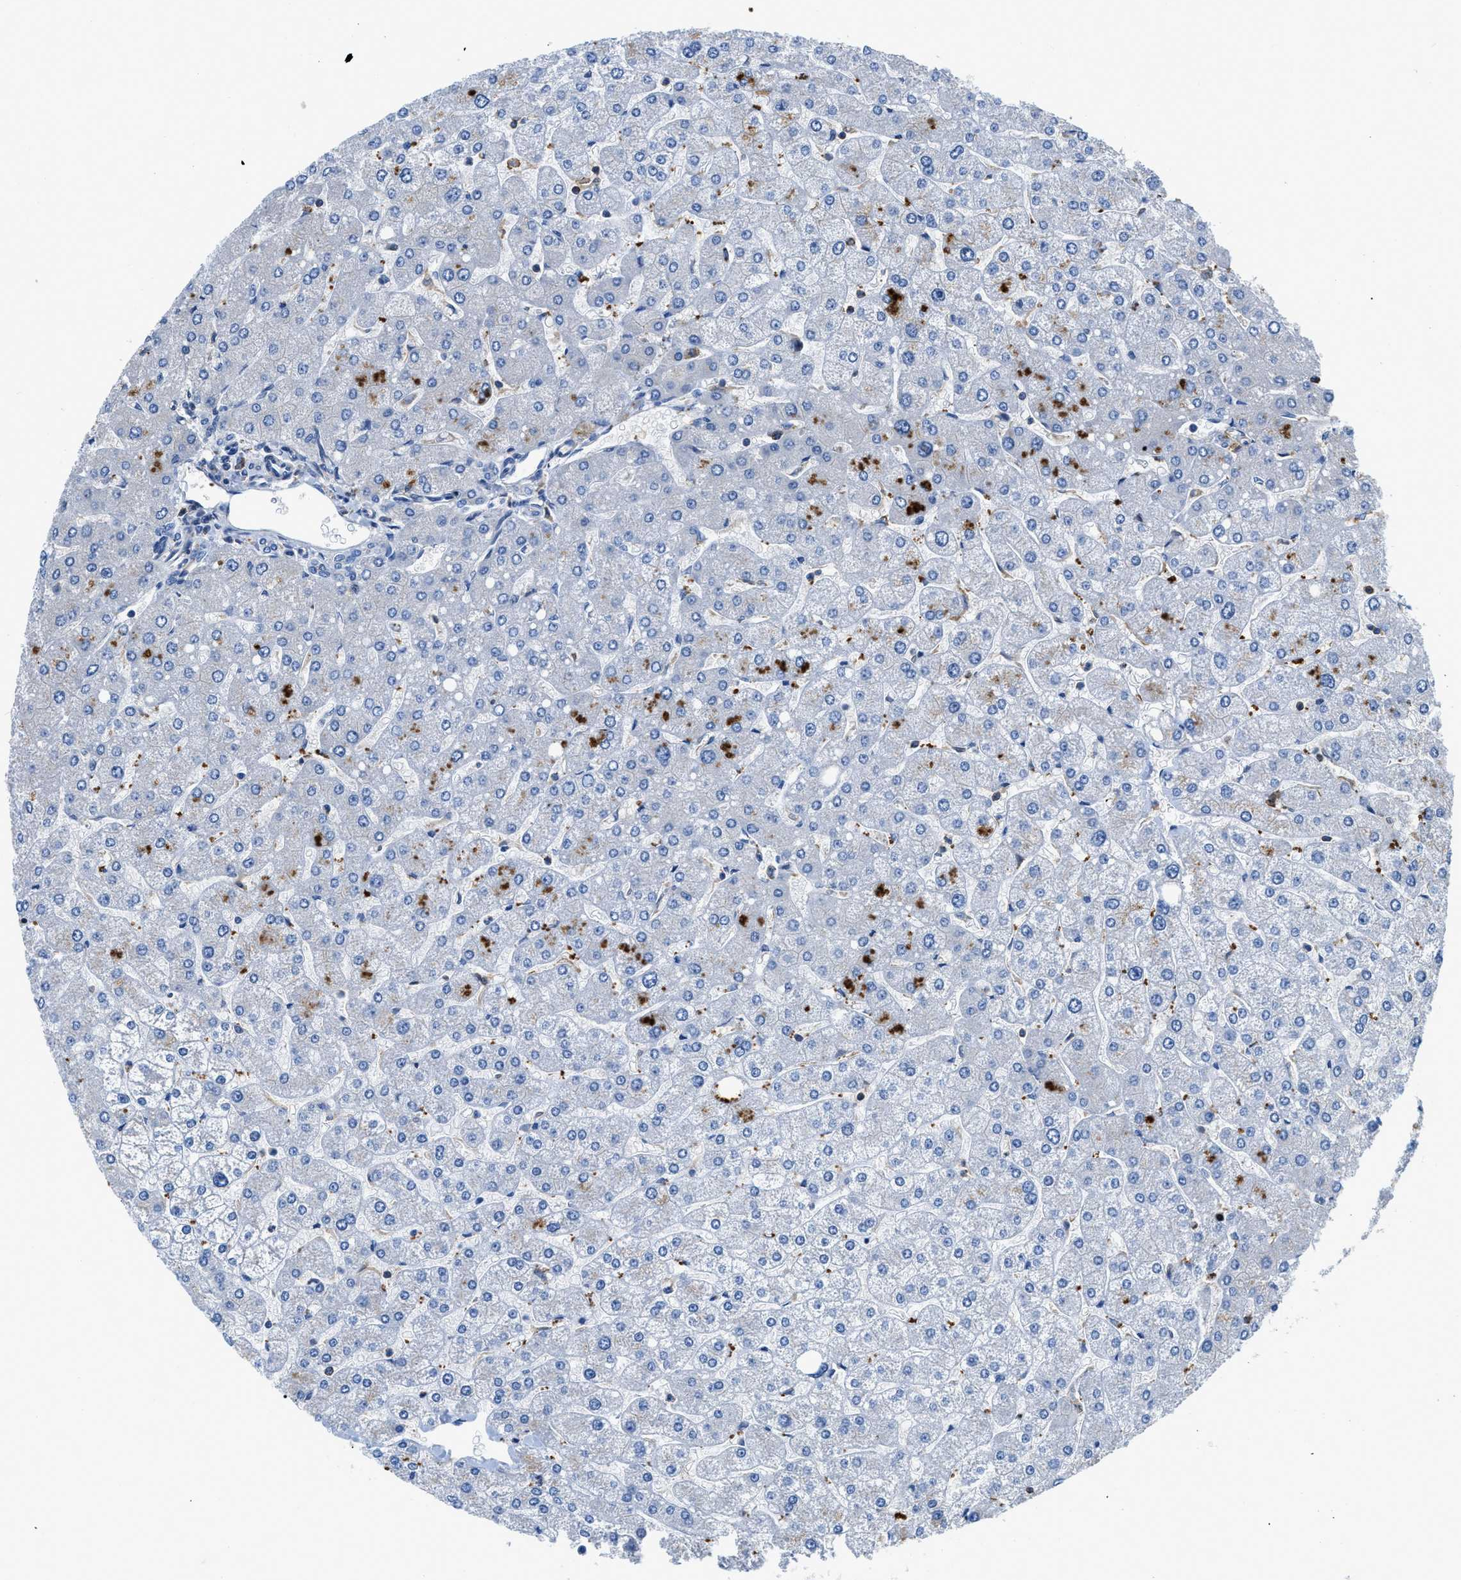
{"staining": {"intensity": "negative", "quantity": "none", "location": "none"}, "tissue": "liver", "cell_type": "Cholangiocytes", "image_type": "normal", "snomed": [{"axis": "morphology", "description": "Normal tissue, NOS"}, {"axis": "topography", "description": "Liver"}], "caption": "Immunohistochemistry image of unremarkable liver: liver stained with DAB demonstrates no significant protein staining in cholangiocytes. (DAB immunohistochemistry, high magnification).", "gene": "ATP6V0D1", "patient": {"sex": "male", "age": 55}}